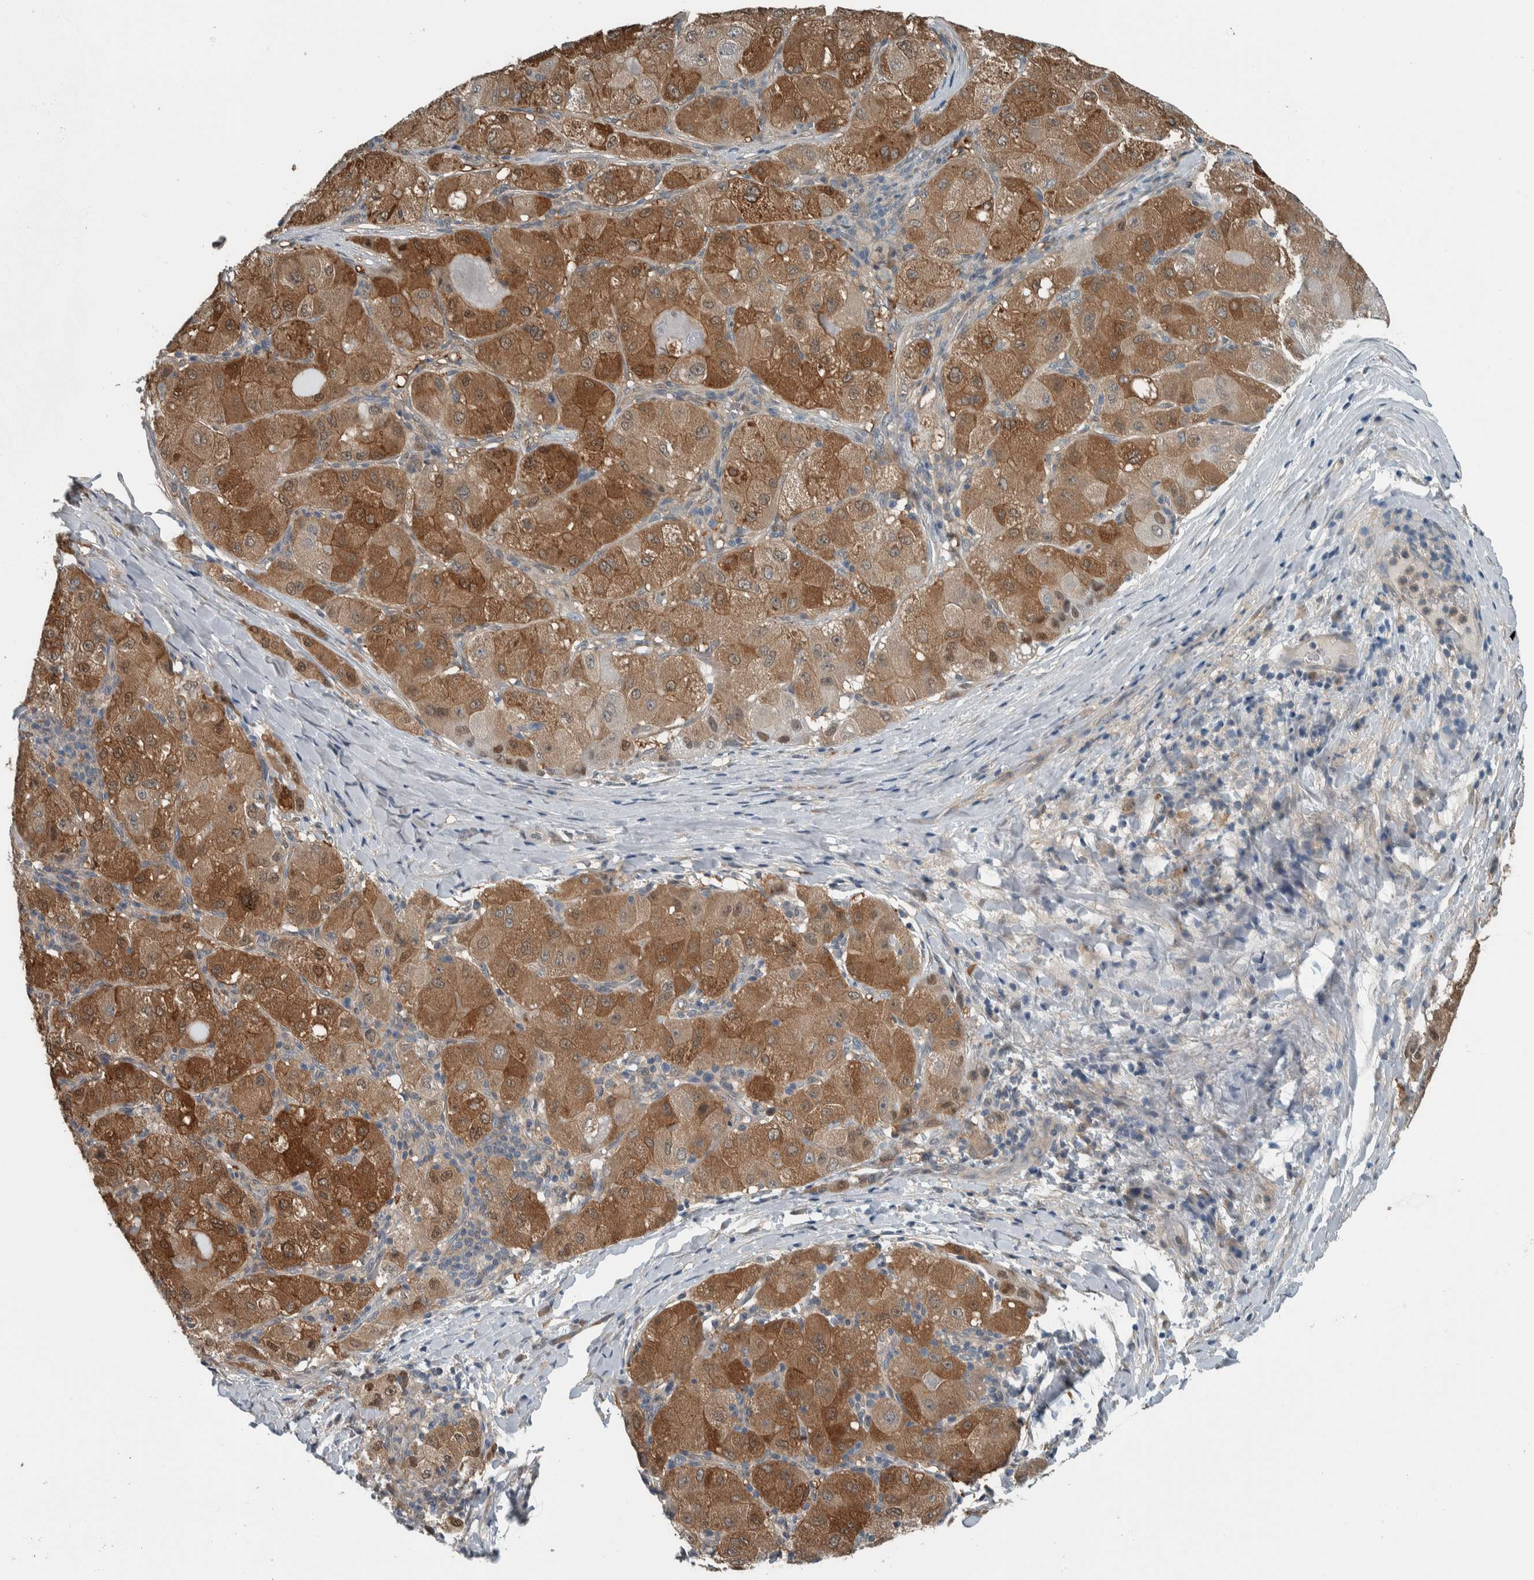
{"staining": {"intensity": "moderate", "quantity": ">75%", "location": "cytoplasmic/membranous"}, "tissue": "liver cancer", "cell_type": "Tumor cells", "image_type": "cancer", "snomed": [{"axis": "morphology", "description": "Carcinoma, Hepatocellular, NOS"}, {"axis": "topography", "description": "Liver"}], "caption": "Hepatocellular carcinoma (liver) was stained to show a protein in brown. There is medium levels of moderate cytoplasmic/membranous positivity in approximately >75% of tumor cells.", "gene": "ALAD", "patient": {"sex": "male", "age": 80}}